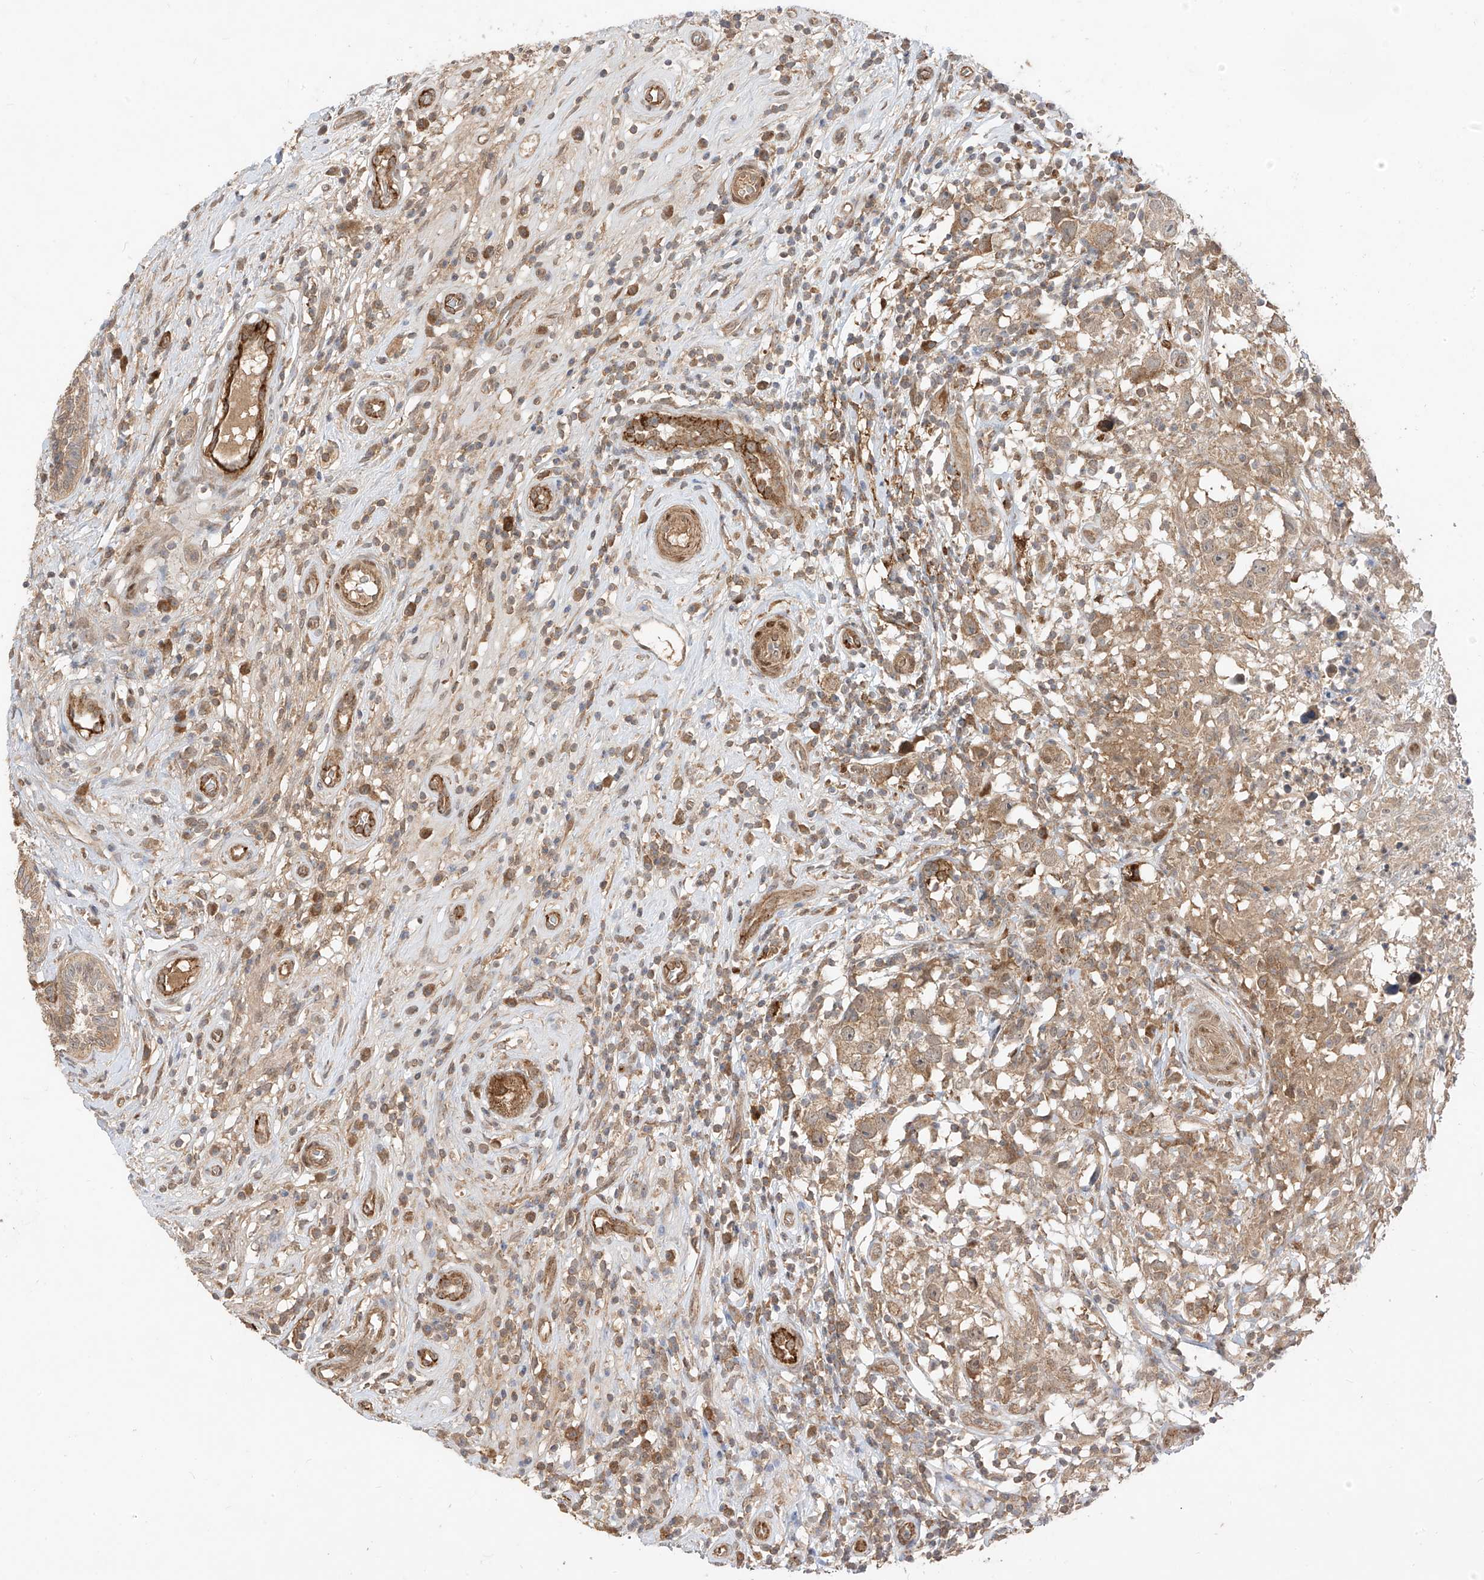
{"staining": {"intensity": "moderate", "quantity": "25%-75%", "location": "cytoplasmic/membranous"}, "tissue": "testis cancer", "cell_type": "Tumor cells", "image_type": "cancer", "snomed": [{"axis": "morphology", "description": "Seminoma, NOS"}, {"axis": "topography", "description": "Testis"}], "caption": "This micrograph displays immunohistochemistry staining of testis cancer, with medium moderate cytoplasmic/membranous expression in about 25%-75% of tumor cells.", "gene": "MRTFA", "patient": {"sex": "male", "age": 49}}